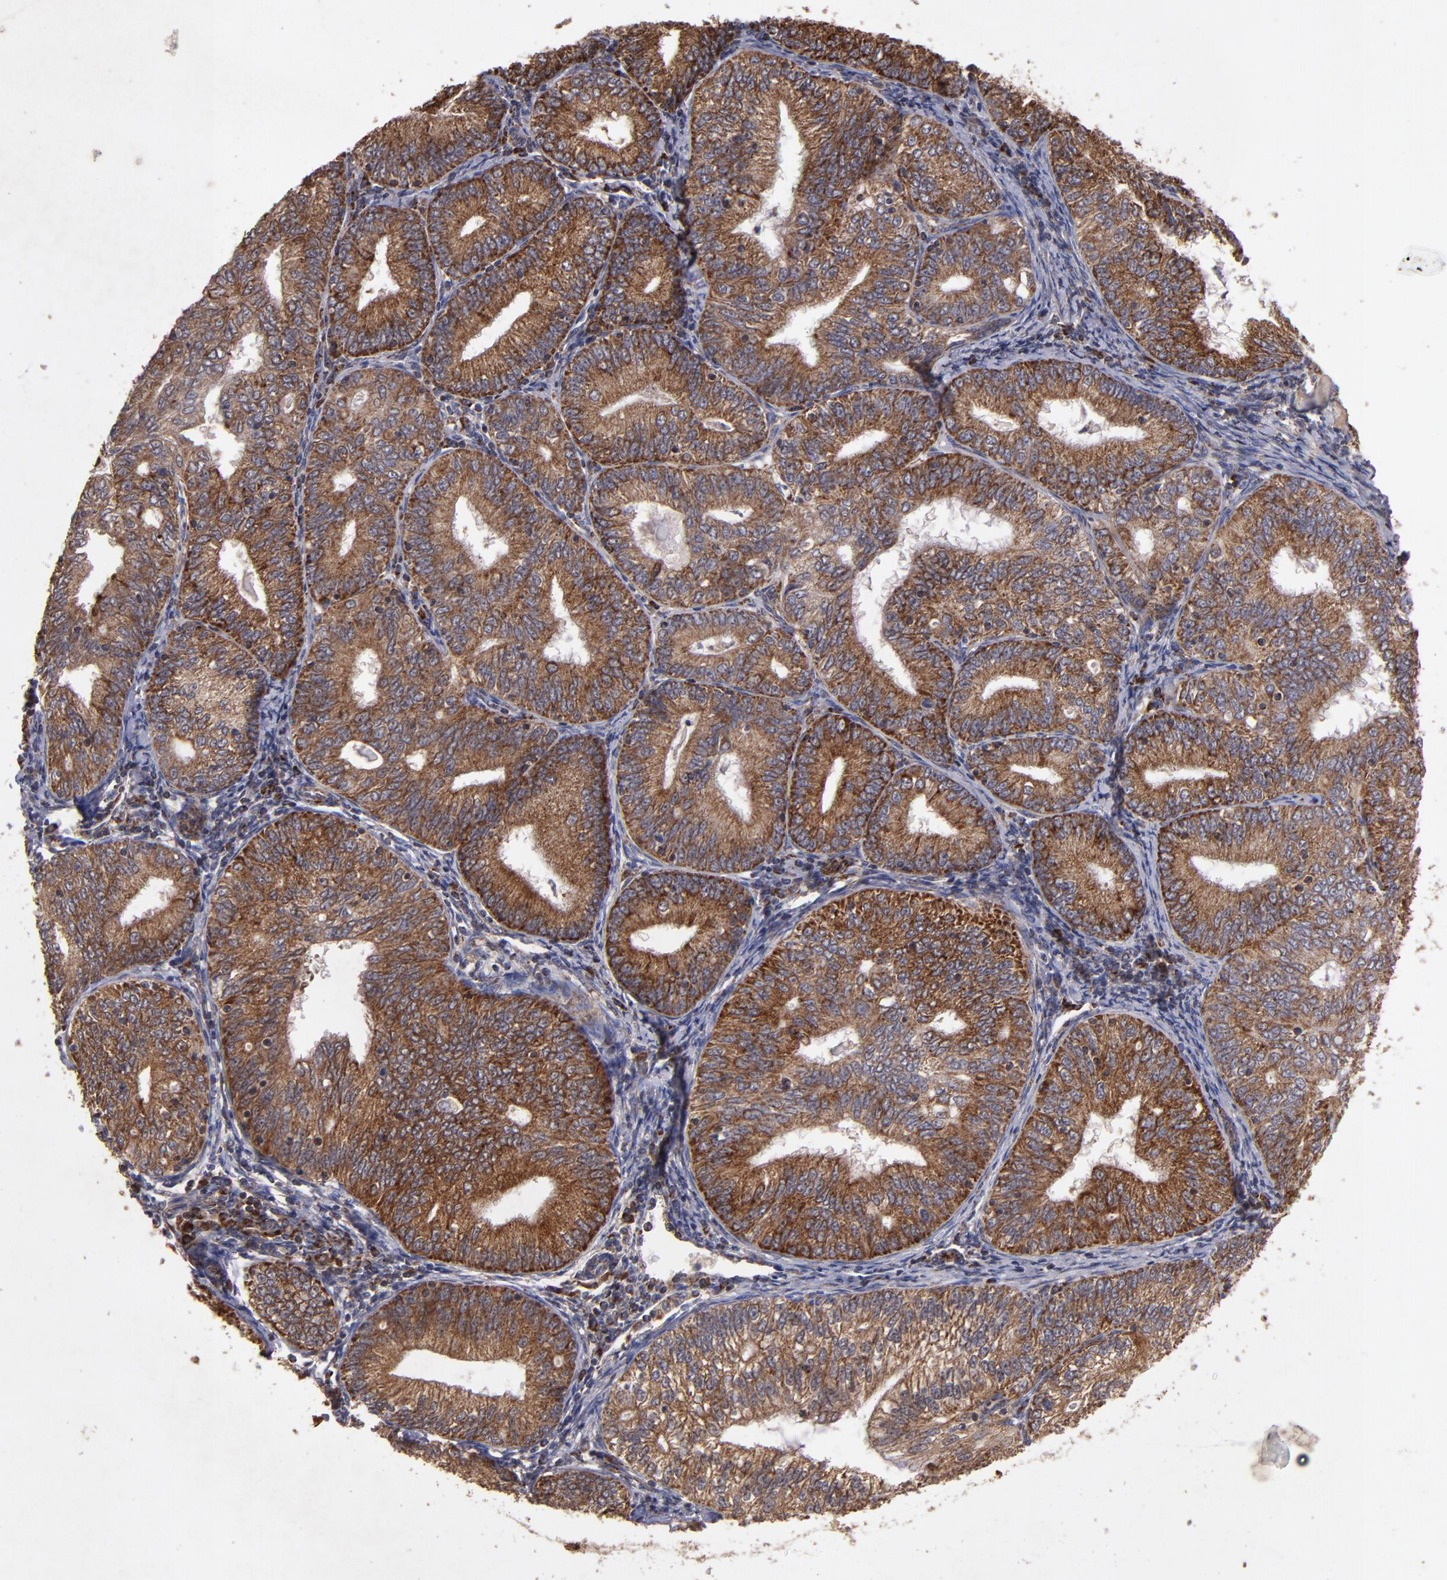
{"staining": {"intensity": "moderate", "quantity": ">75%", "location": "cytoplasmic/membranous"}, "tissue": "endometrial cancer", "cell_type": "Tumor cells", "image_type": "cancer", "snomed": [{"axis": "morphology", "description": "Adenocarcinoma, NOS"}, {"axis": "topography", "description": "Endometrium"}], "caption": "Immunohistochemistry (IHC) (DAB (3,3'-diaminobenzidine)) staining of human endometrial adenocarcinoma displays moderate cytoplasmic/membranous protein expression in about >75% of tumor cells. Nuclei are stained in blue.", "gene": "TIMM9", "patient": {"sex": "female", "age": 69}}